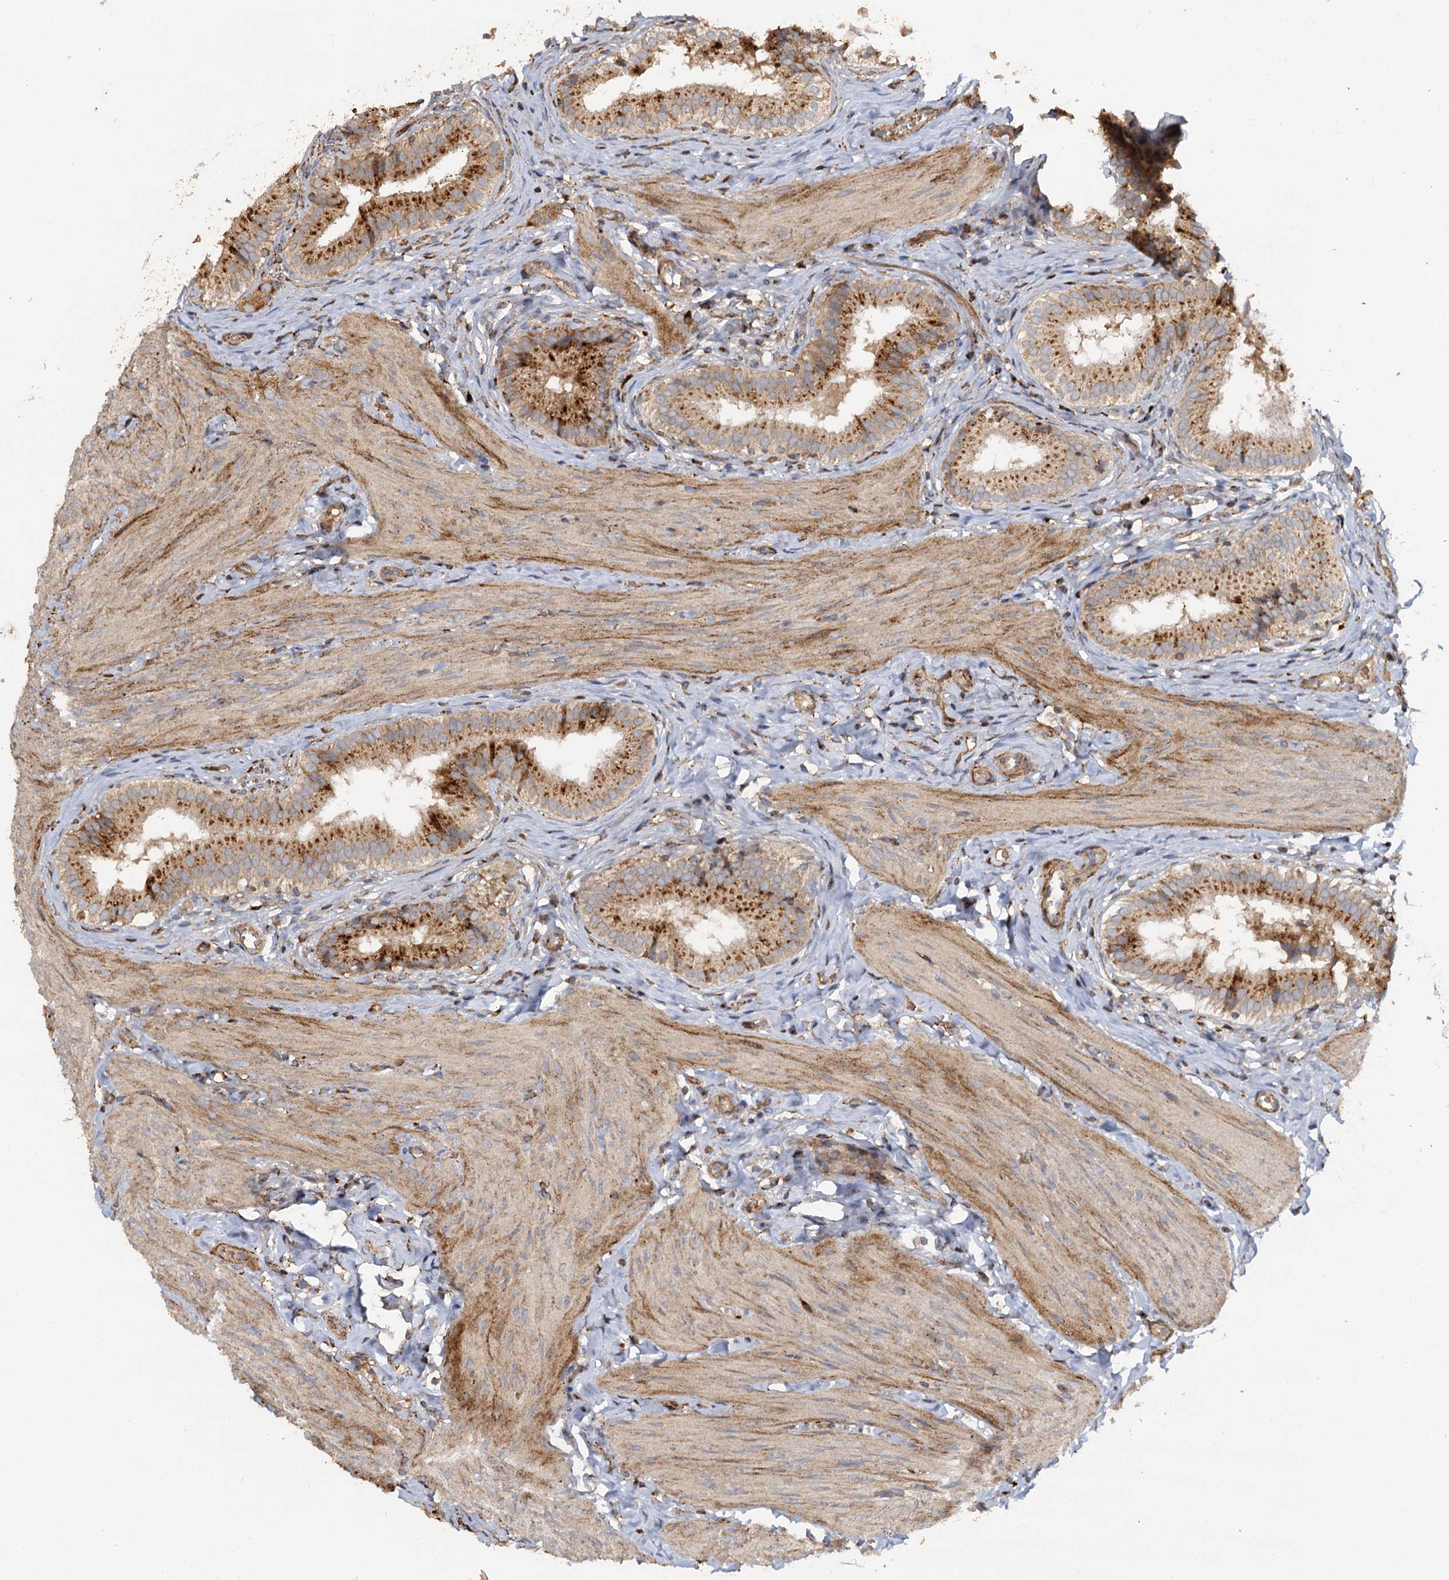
{"staining": {"intensity": "strong", "quantity": ">75%", "location": "cytoplasmic/membranous"}, "tissue": "gallbladder", "cell_type": "Glandular cells", "image_type": "normal", "snomed": [{"axis": "morphology", "description": "Normal tissue, NOS"}, {"axis": "topography", "description": "Gallbladder"}], "caption": "Strong cytoplasmic/membranous staining is appreciated in about >75% of glandular cells in normal gallbladder.", "gene": "WDR73", "patient": {"sex": "female", "age": 47}}